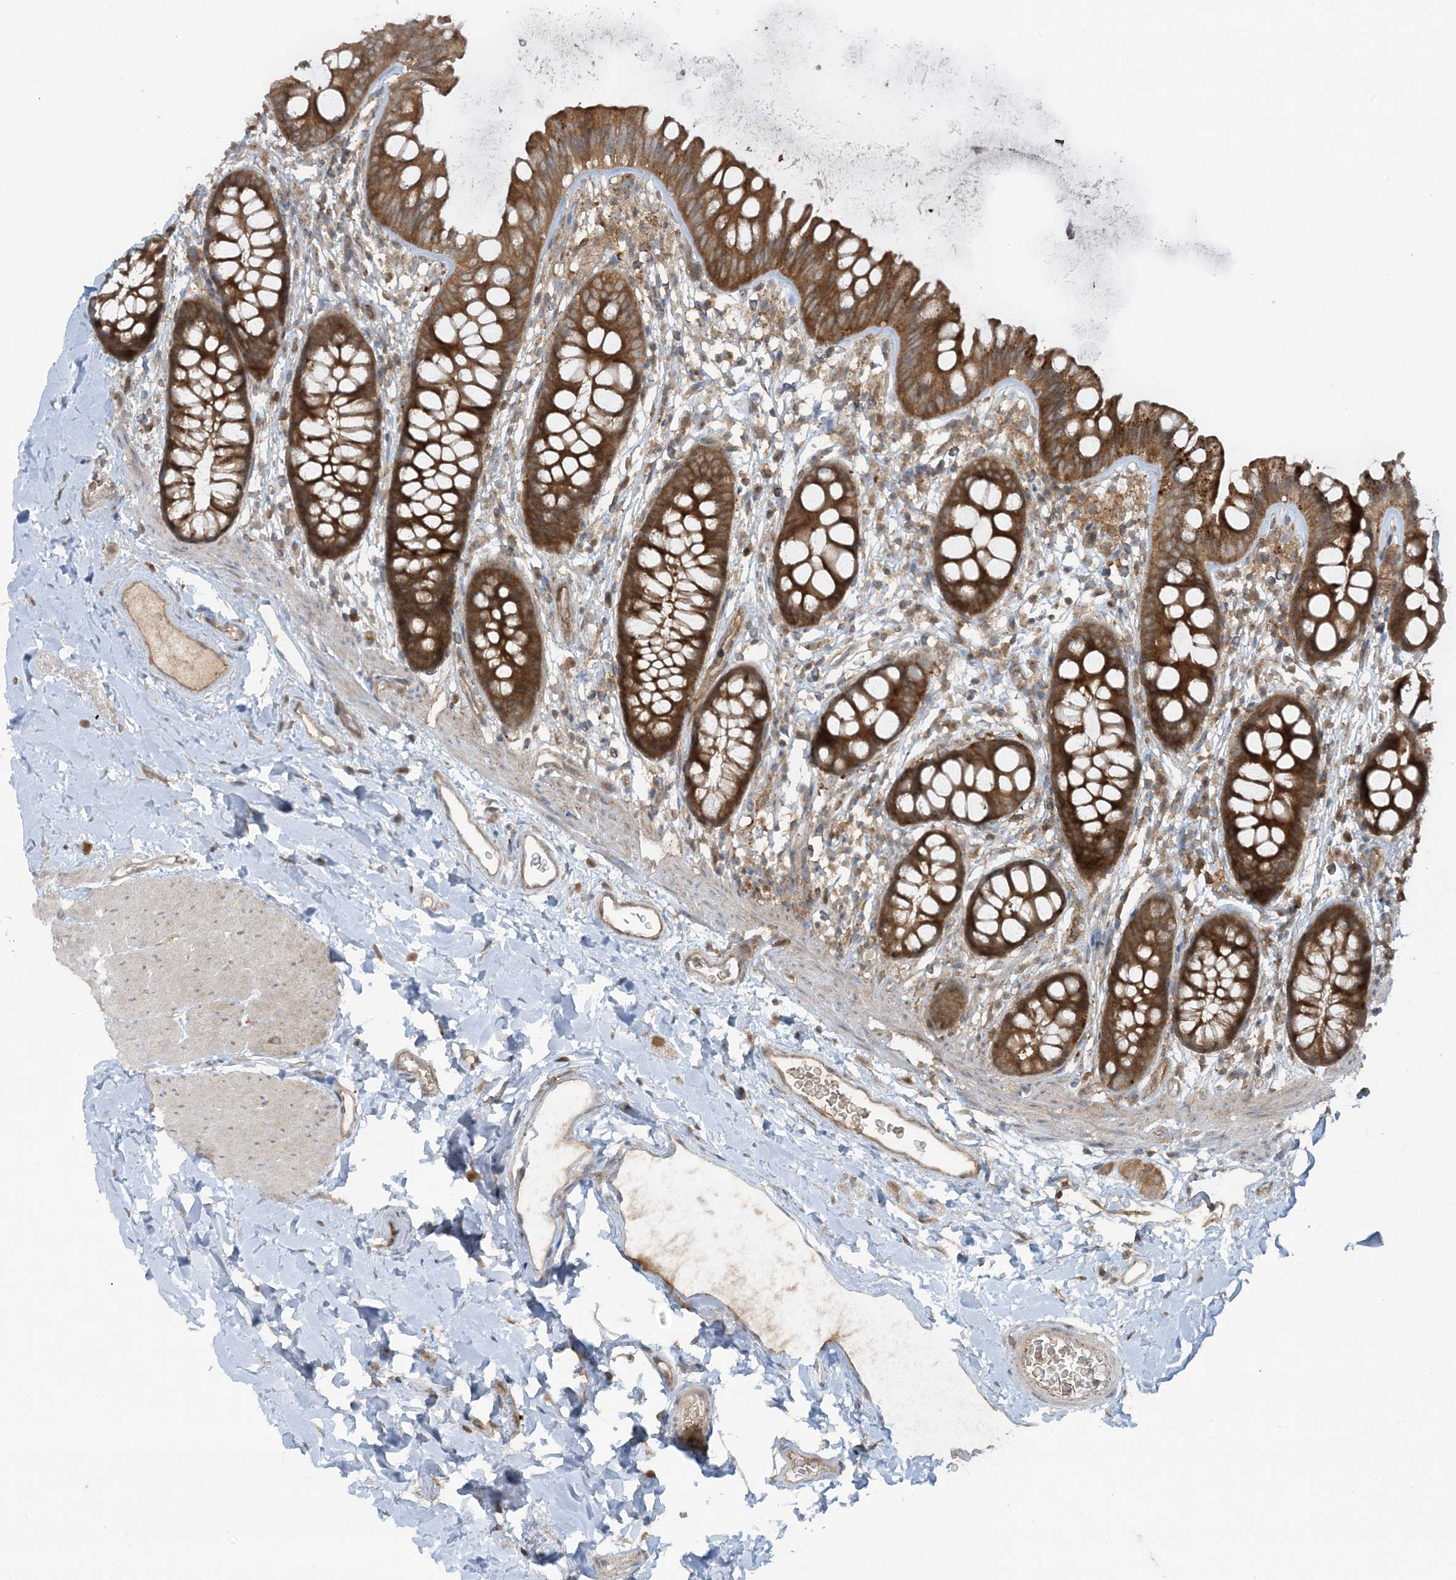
{"staining": {"intensity": "moderate", "quantity": ">75%", "location": "cytoplasmic/membranous"}, "tissue": "colon", "cell_type": "Endothelial cells", "image_type": "normal", "snomed": [{"axis": "morphology", "description": "Normal tissue, NOS"}, {"axis": "topography", "description": "Colon"}], "caption": "IHC staining of normal colon, which exhibits medium levels of moderate cytoplasmic/membranous expression in about >75% of endothelial cells indicating moderate cytoplasmic/membranous protein staining. The staining was performed using DAB (brown) for protein detection and nuclei were counterstained in hematoxylin (blue).", "gene": "STAM2", "patient": {"sex": "female", "age": 62}}